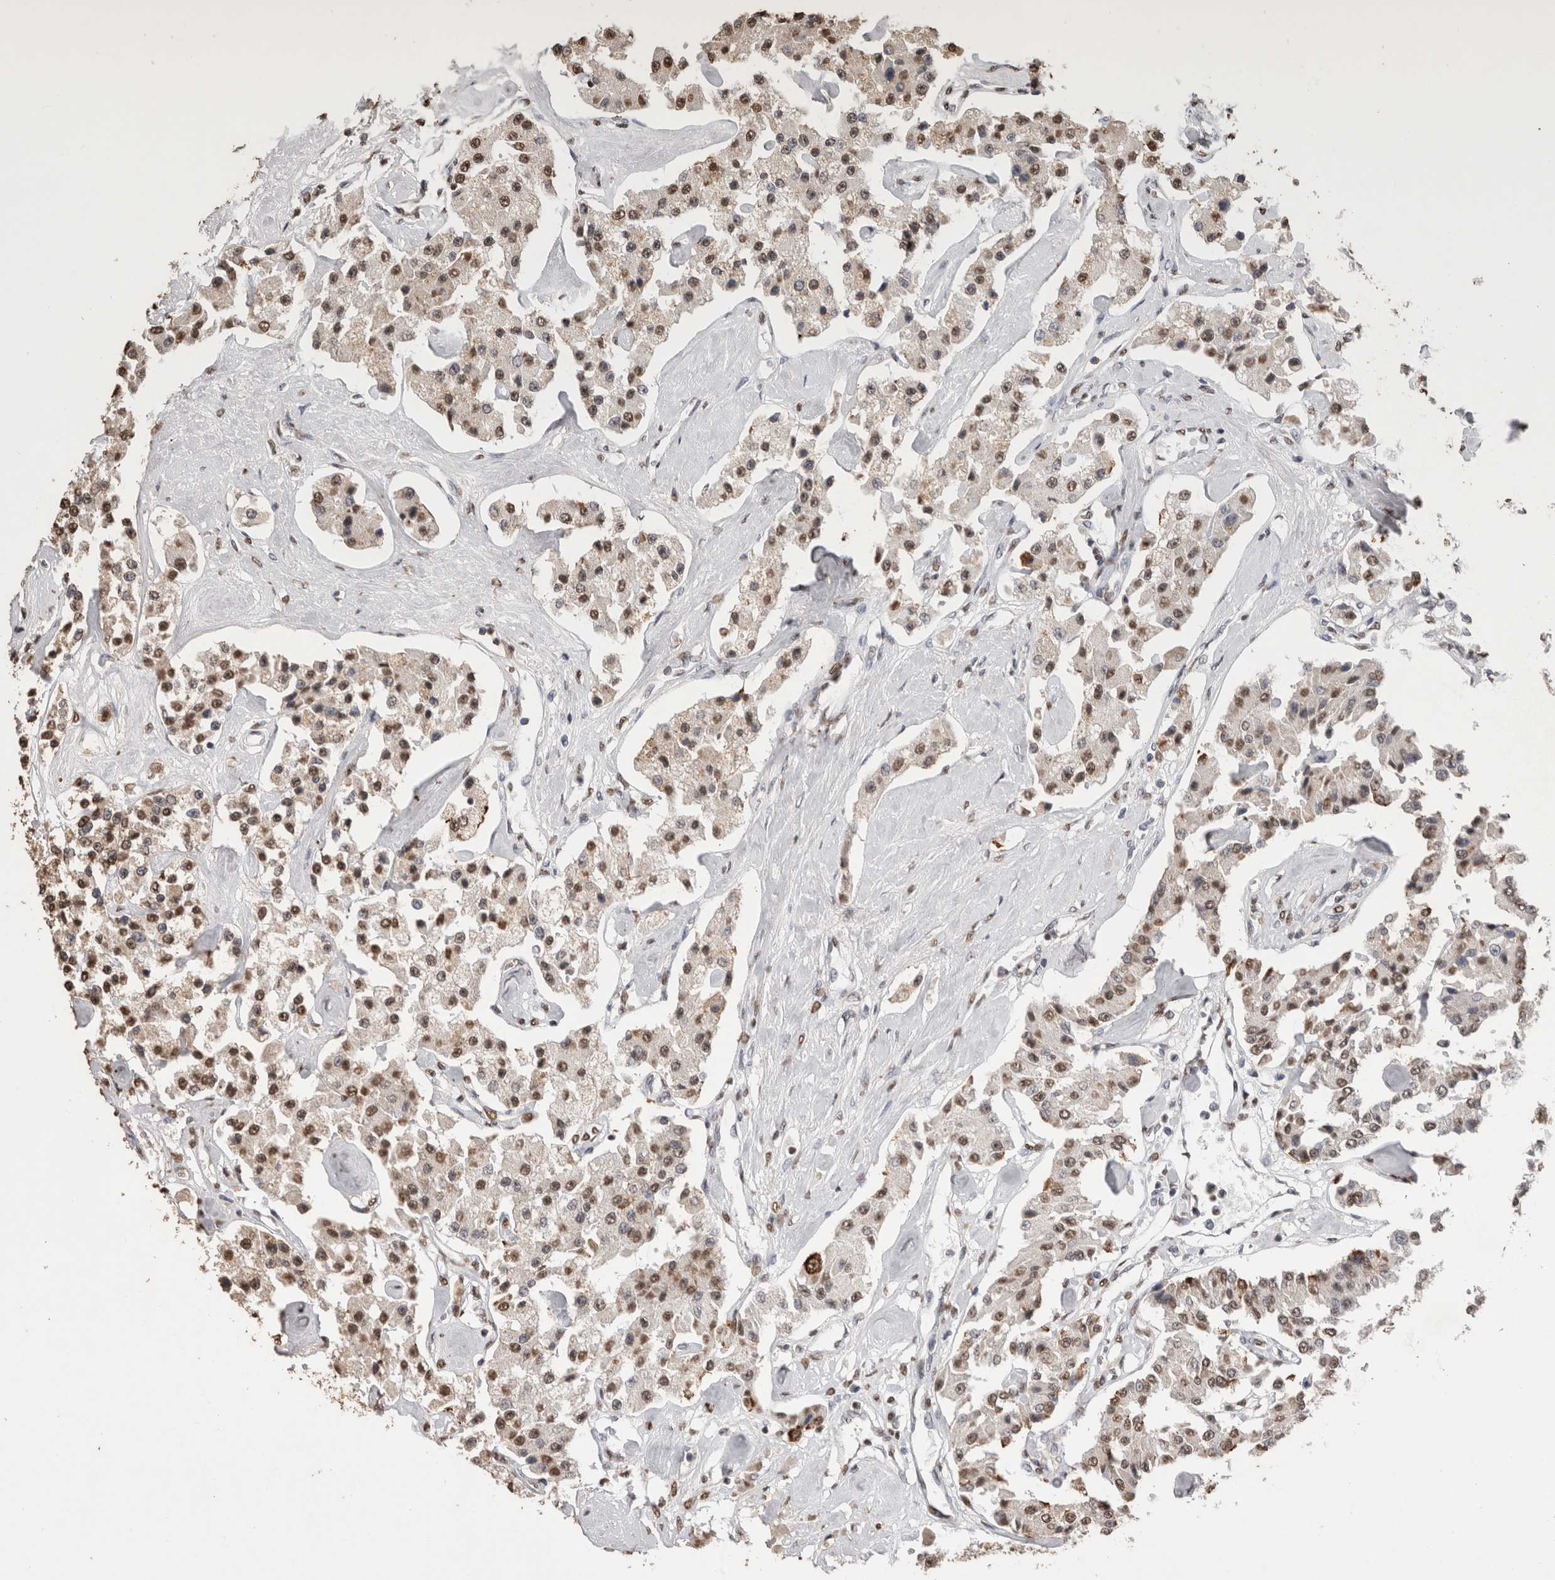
{"staining": {"intensity": "moderate", "quantity": ">75%", "location": "nuclear"}, "tissue": "carcinoid", "cell_type": "Tumor cells", "image_type": "cancer", "snomed": [{"axis": "morphology", "description": "Carcinoid, malignant, NOS"}, {"axis": "topography", "description": "Pancreas"}], "caption": "This is an image of immunohistochemistry (IHC) staining of carcinoid, which shows moderate positivity in the nuclear of tumor cells.", "gene": "NTHL1", "patient": {"sex": "male", "age": 41}}